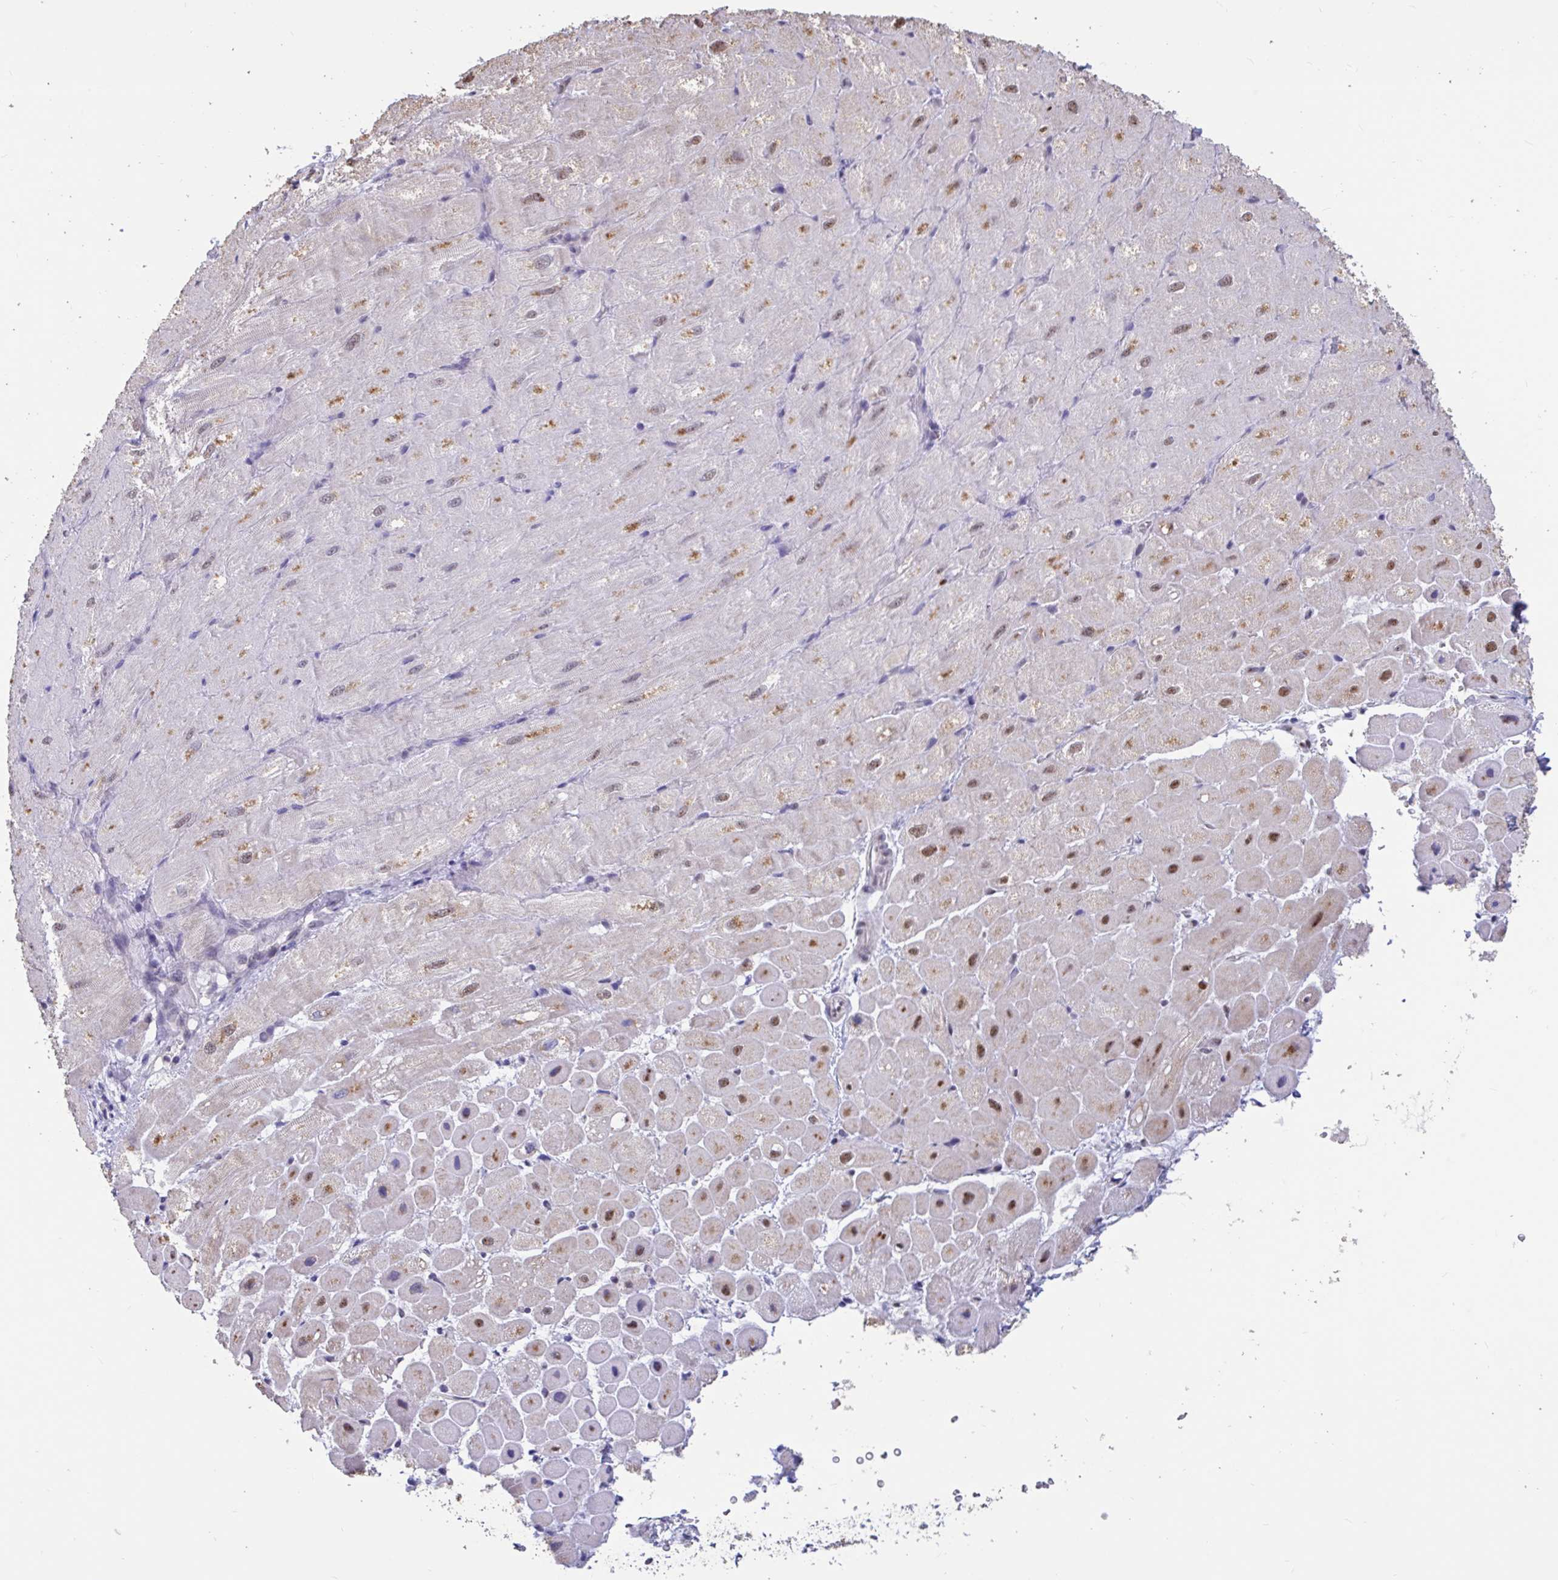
{"staining": {"intensity": "moderate", "quantity": "25%-75%", "location": "cytoplasmic/membranous,nuclear"}, "tissue": "heart muscle", "cell_type": "Cardiomyocytes", "image_type": "normal", "snomed": [{"axis": "morphology", "description": "Normal tissue, NOS"}, {"axis": "topography", "description": "Heart"}], "caption": "Immunohistochemistry histopathology image of normal human heart muscle stained for a protein (brown), which reveals medium levels of moderate cytoplasmic/membranous,nuclear staining in approximately 25%-75% of cardiomyocytes.", "gene": "DDX39A", "patient": {"sex": "male", "age": 62}}